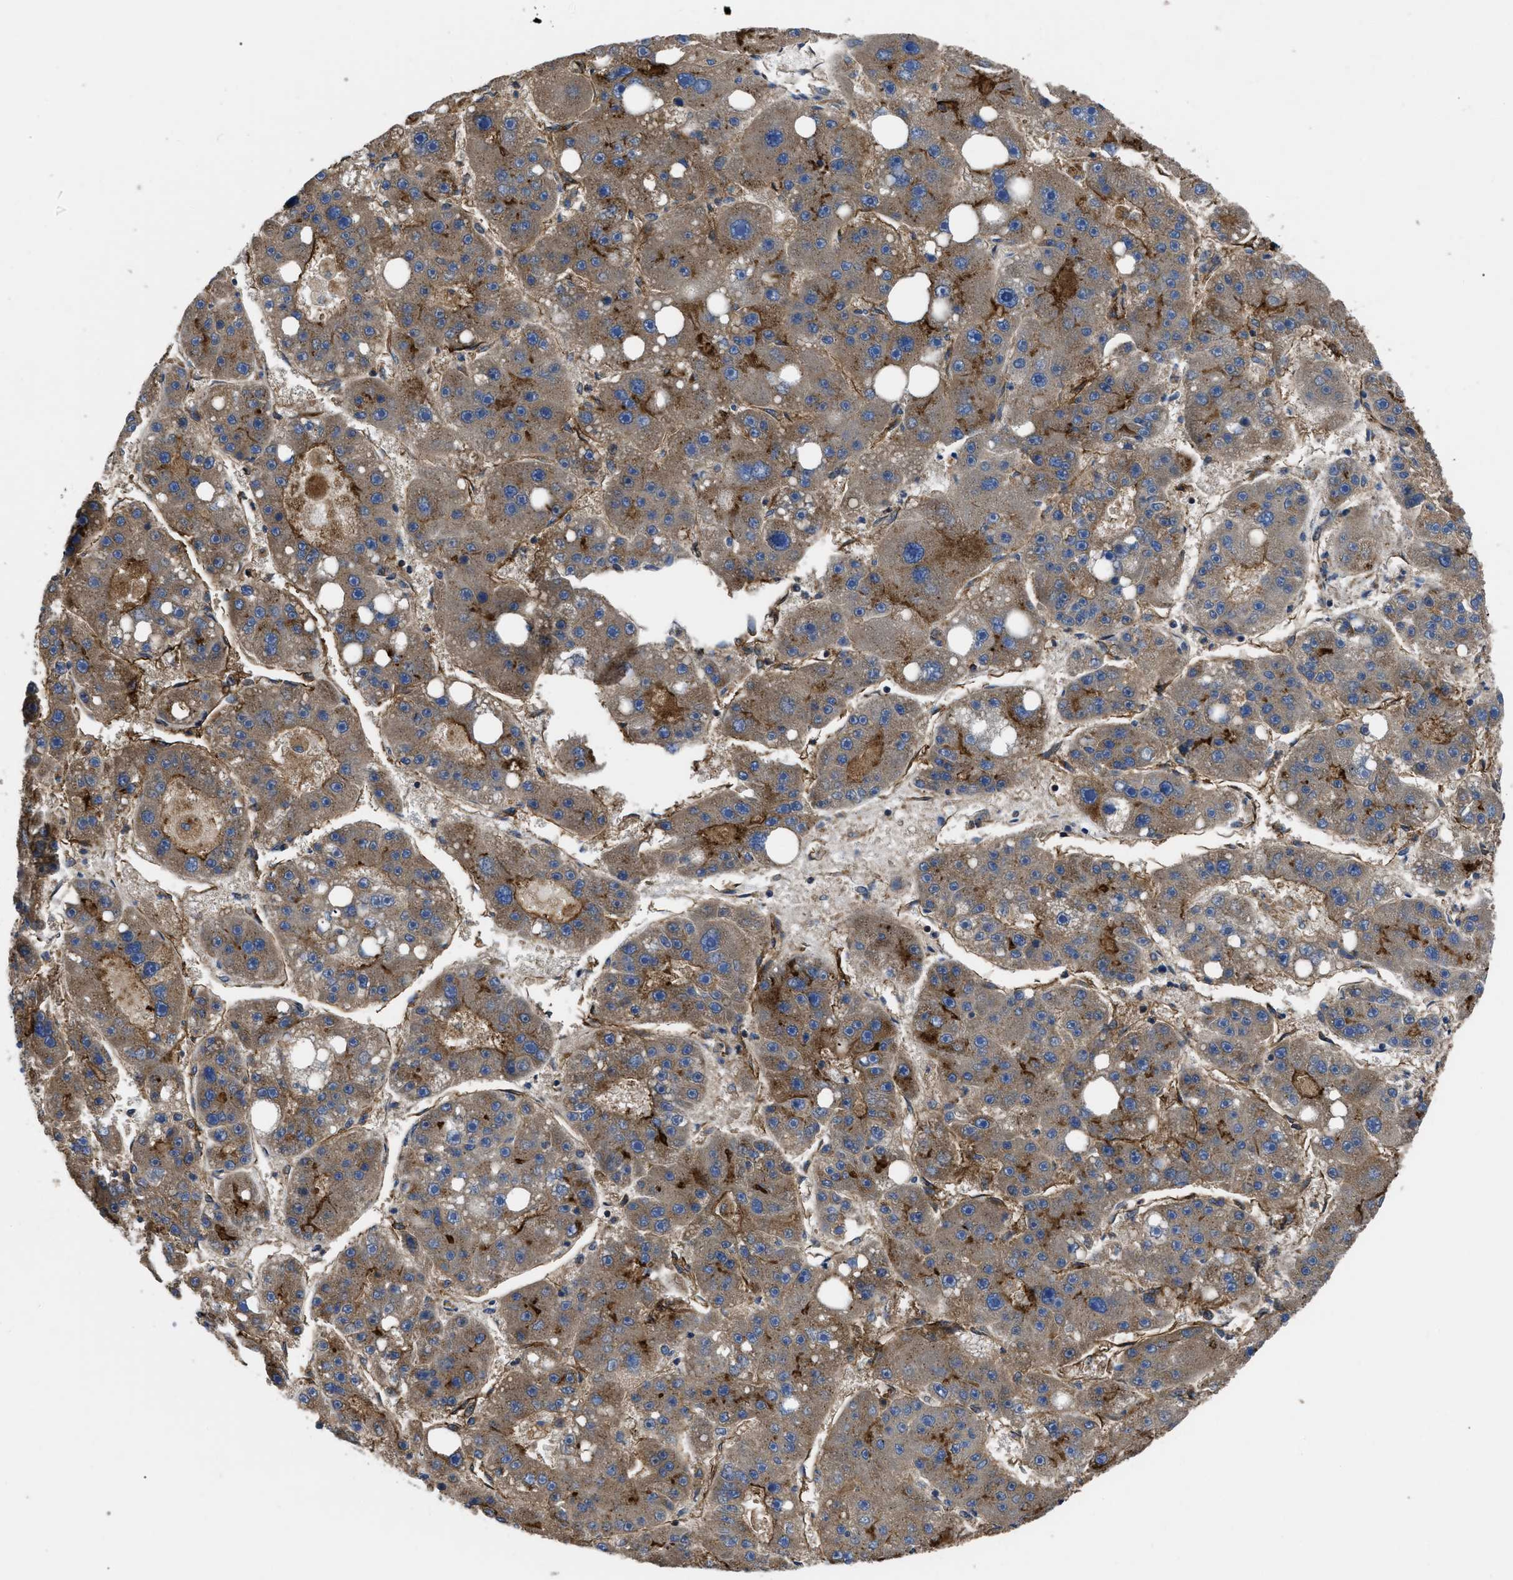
{"staining": {"intensity": "moderate", "quantity": ">75%", "location": "cytoplasmic/membranous"}, "tissue": "liver cancer", "cell_type": "Tumor cells", "image_type": "cancer", "snomed": [{"axis": "morphology", "description": "Carcinoma, Hepatocellular, NOS"}, {"axis": "topography", "description": "Liver"}], "caption": "A histopathology image showing moderate cytoplasmic/membranous positivity in about >75% of tumor cells in liver cancer (hepatocellular carcinoma), as visualized by brown immunohistochemical staining.", "gene": "NT5E", "patient": {"sex": "female", "age": 61}}